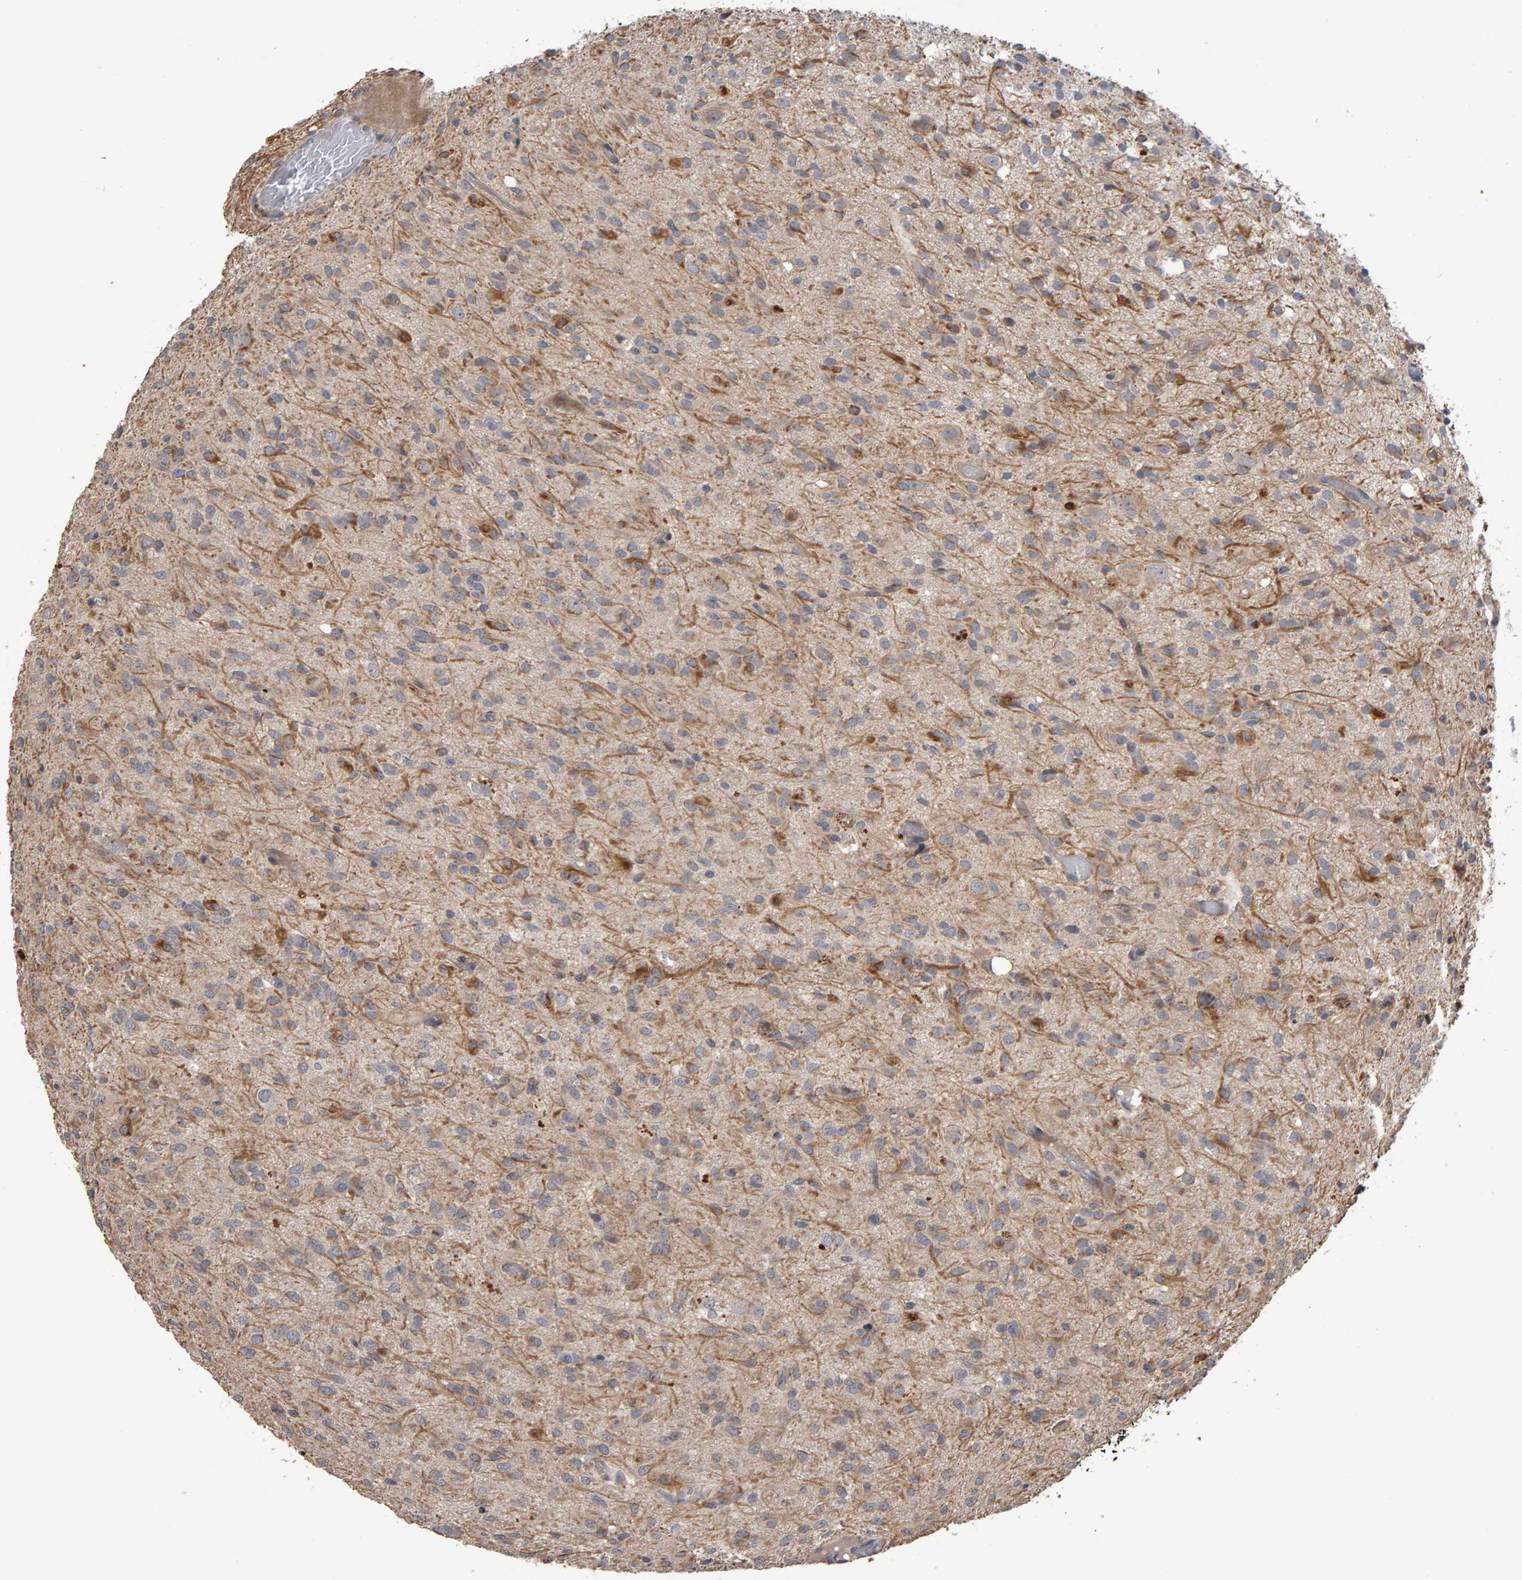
{"staining": {"intensity": "negative", "quantity": "none", "location": "none"}, "tissue": "glioma", "cell_type": "Tumor cells", "image_type": "cancer", "snomed": [{"axis": "morphology", "description": "Glioma, malignant, High grade"}, {"axis": "topography", "description": "Brain"}], "caption": "Immunohistochemistry photomicrograph of human glioma stained for a protein (brown), which reveals no staining in tumor cells. (DAB (3,3'-diaminobenzidine) immunohistochemistry visualized using brightfield microscopy, high magnification).", "gene": "COASY", "patient": {"sex": "female", "age": 59}}